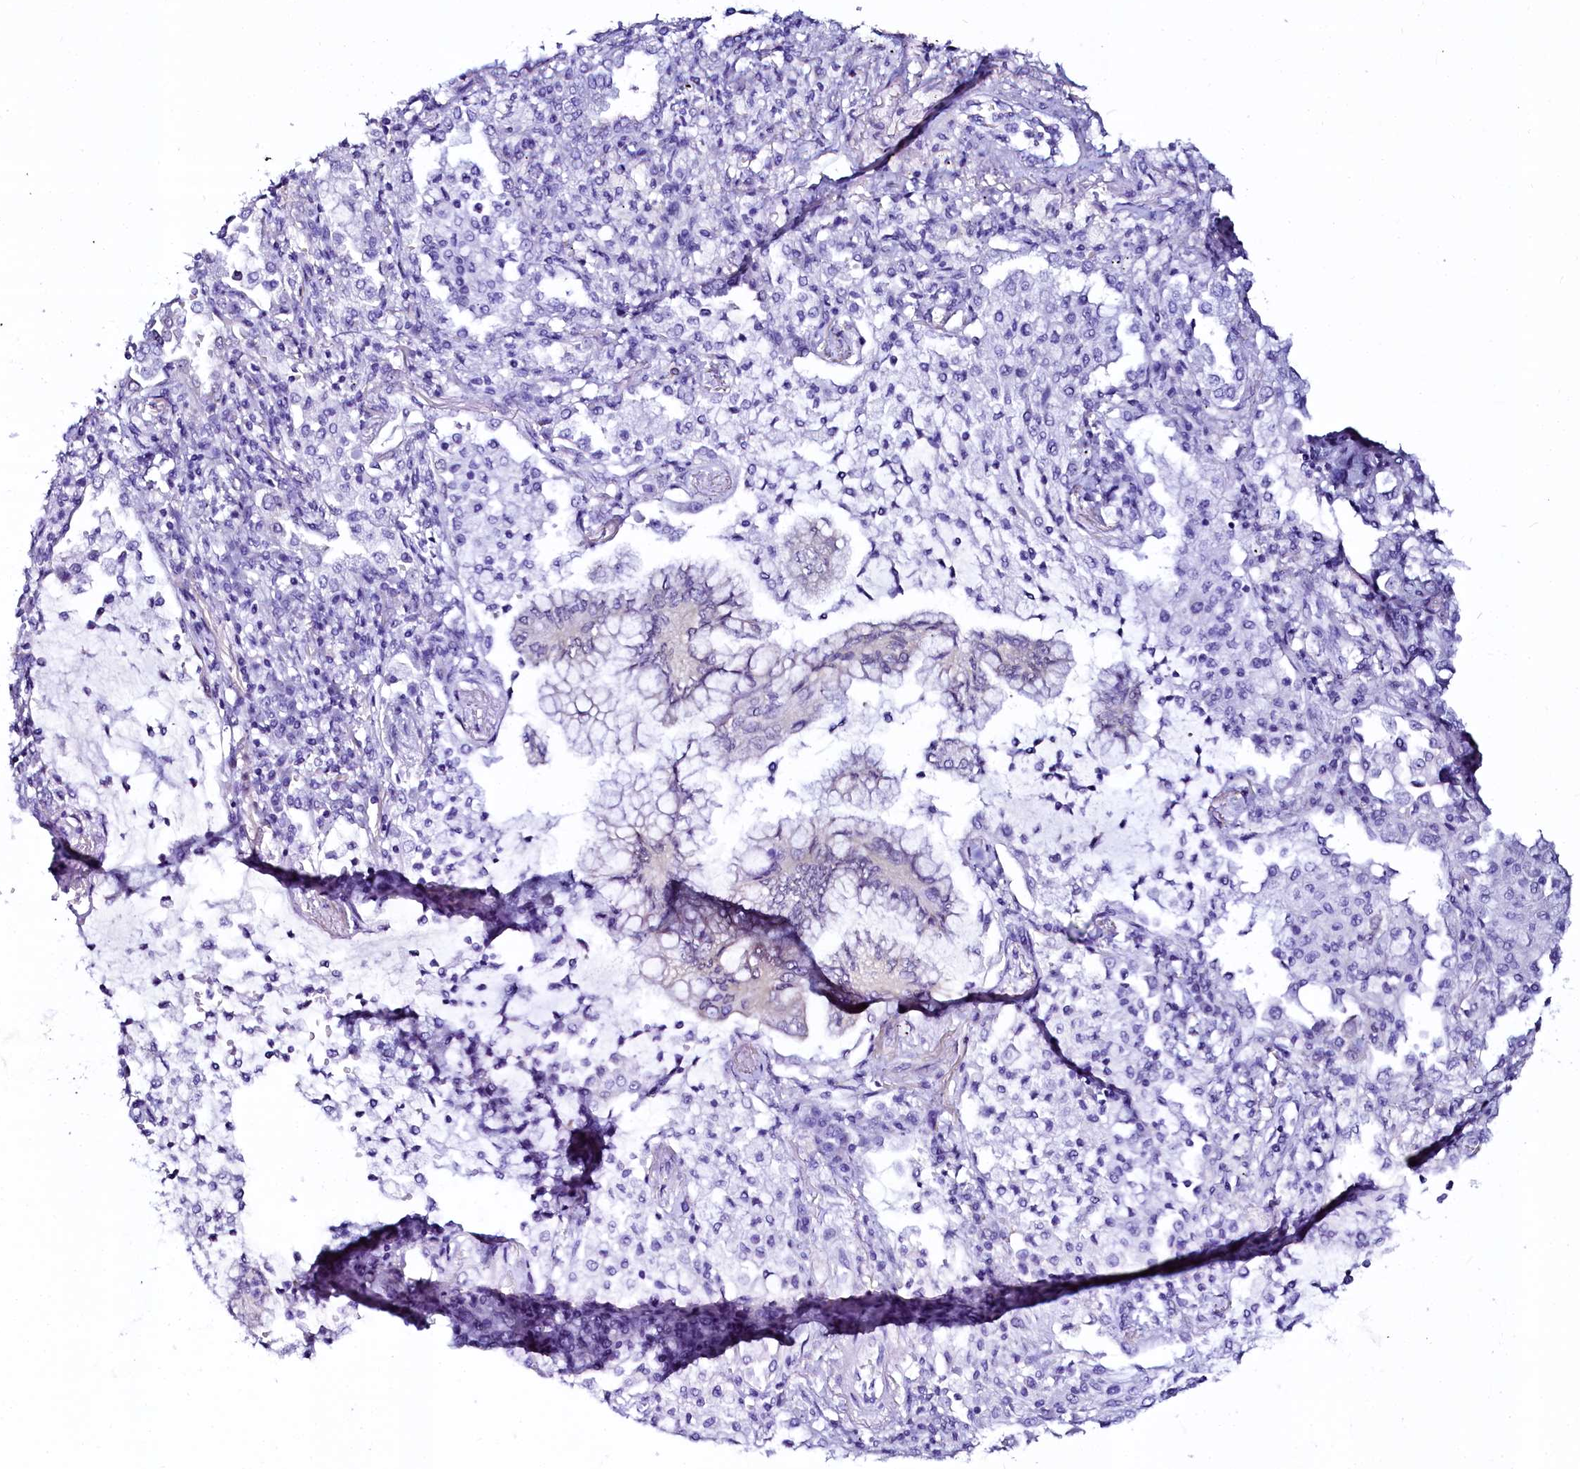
{"staining": {"intensity": "negative", "quantity": "none", "location": "none"}, "tissue": "lung cancer", "cell_type": "Tumor cells", "image_type": "cancer", "snomed": [{"axis": "morphology", "description": "Adenocarcinoma, NOS"}, {"axis": "topography", "description": "Lung"}], "caption": "DAB immunohistochemical staining of lung cancer (adenocarcinoma) displays no significant positivity in tumor cells.", "gene": "SORD", "patient": {"sex": "female", "age": 70}}